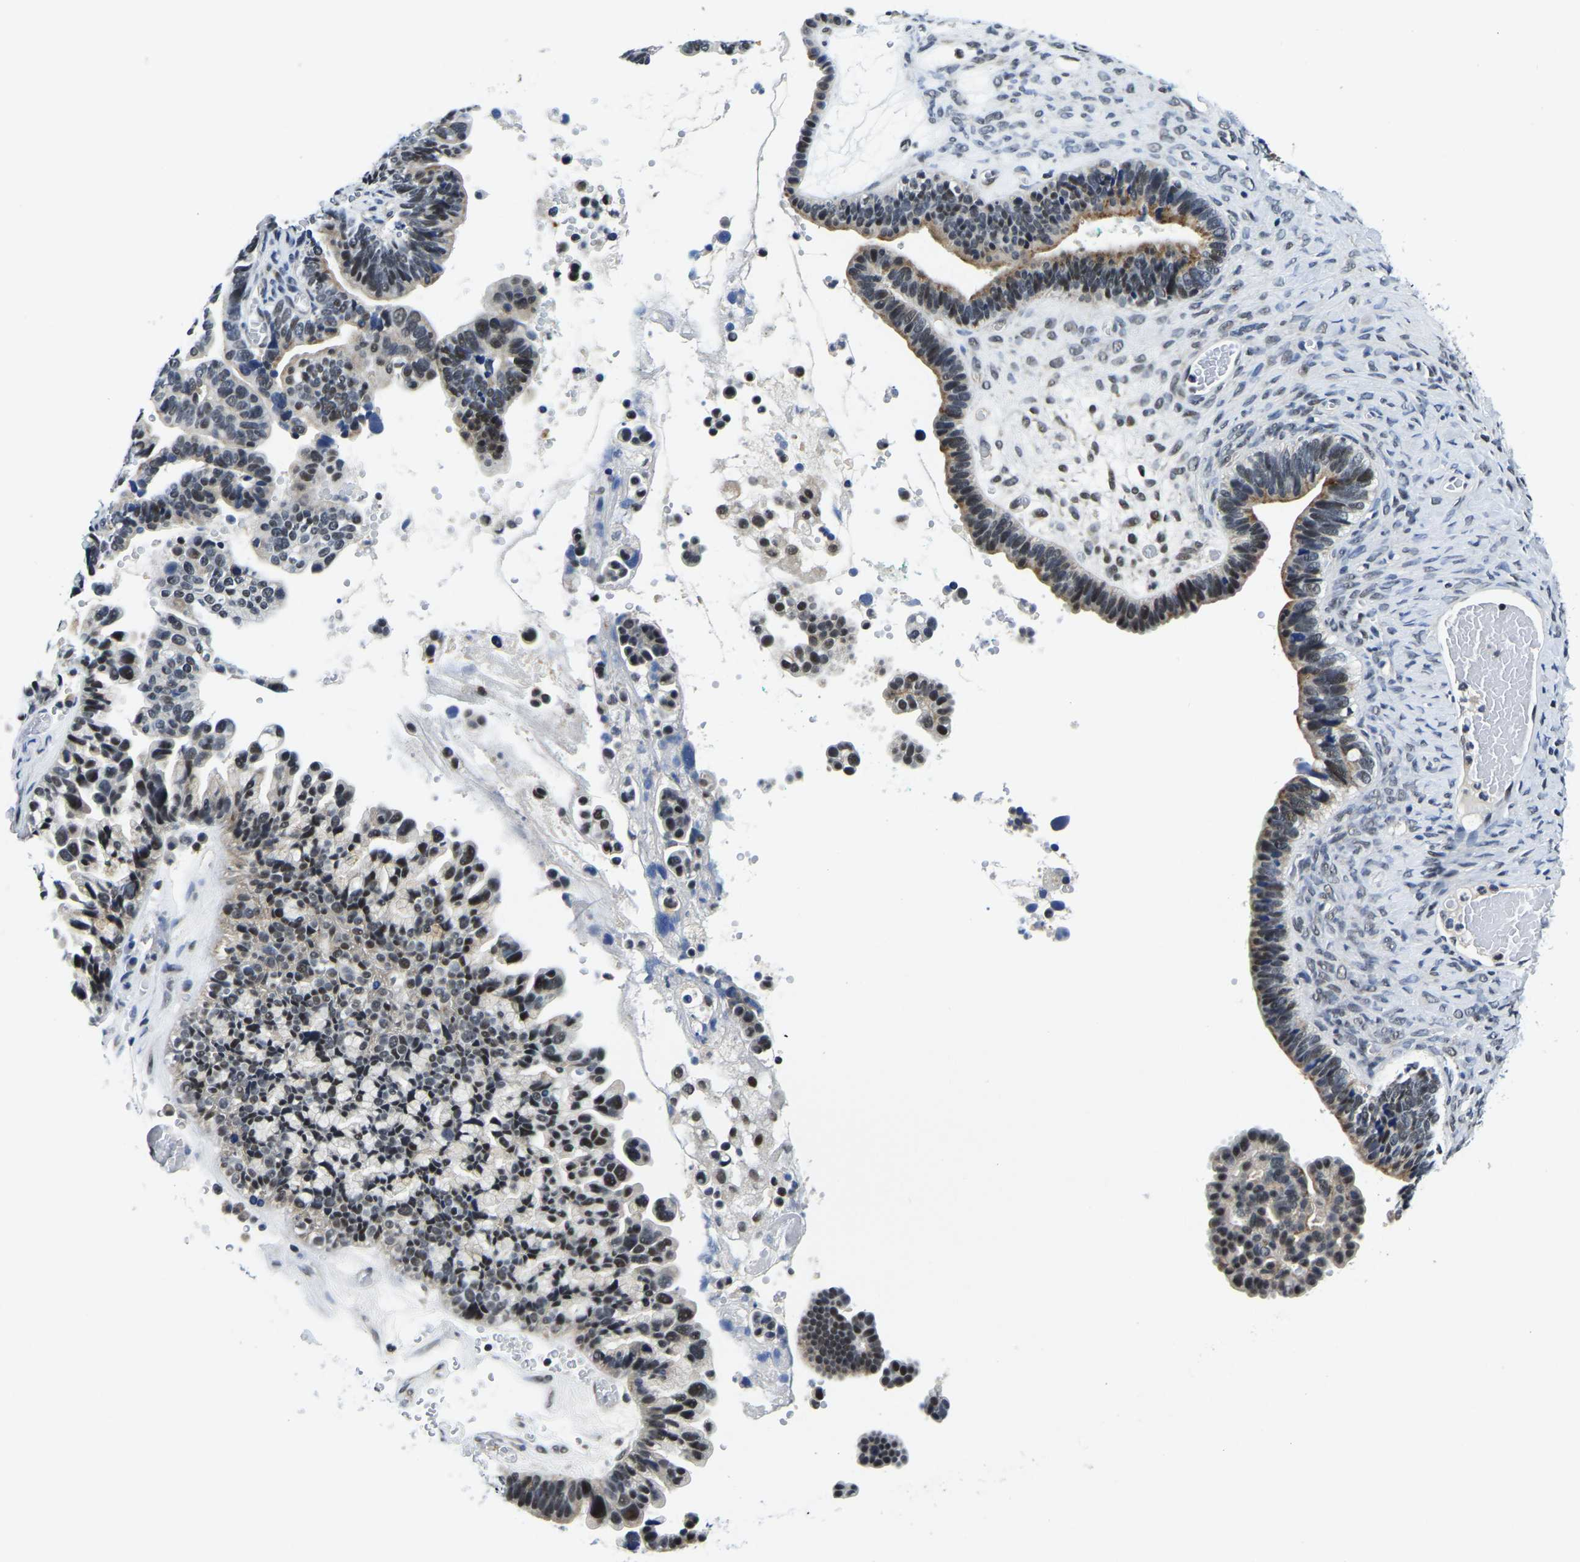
{"staining": {"intensity": "weak", "quantity": "25%-75%", "location": "cytoplasmic/membranous,nuclear"}, "tissue": "ovarian cancer", "cell_type": "Tumor cells", "image_type": "cancer", "snomed": [{"axis": "morphology", "description": "Cystadenocarcinoma, serous, NOS"}, {"axis": "topography", "description": "Ovary"}], "caption": "The histopathology image reveals a brown stain indicating the presence of a protein in the cytoplasmic/membranous and nuclear of tumor cells in ovarian cancer (serous cystadenocarcinoma).", "gene": "POLDIP3", "patient": {"sex": "female", "age": 56}}